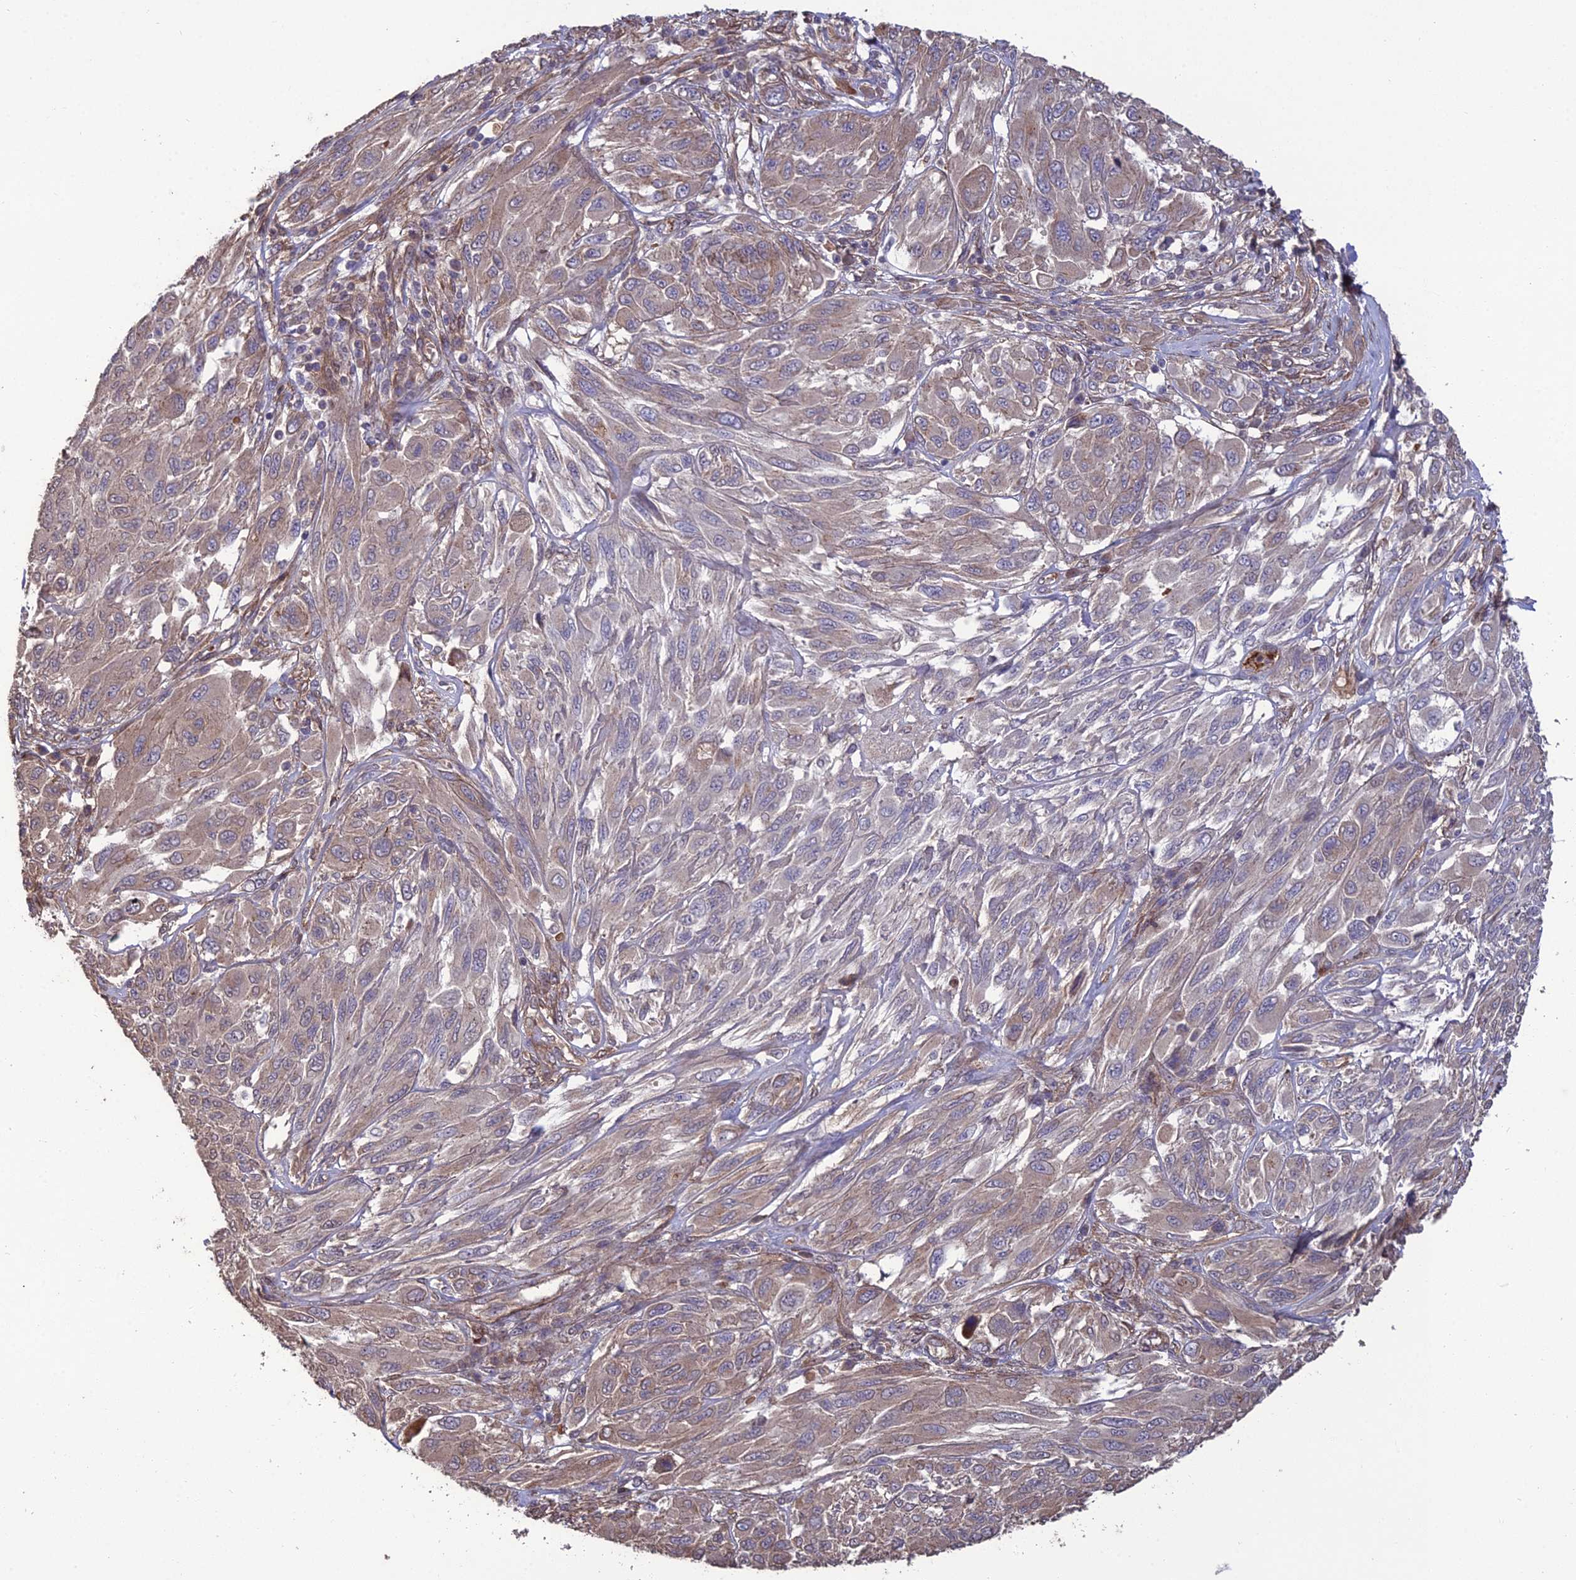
{"staining": {"intensity": "weak", "quantity": "25%-75%", "location": "cytoplasmic/membranous"}, "tissue": "melanoma", "cell_type": "Tumor cells", "image_type": "cancer", "snomed": [{"axis": "morphology", "description": "Malignant melanoma, NOS"}, {"axis": "topography", "description": "Skin"}], "caption": "Brown immunohistochemical staining in malignant melanoma exhibits weak cytoplasmic/membranous positivity in about 25%-75% of tumor cells. The staining is performed using DAB (3,3'-diaminobenzidine) brown chromogen to label protein expression. The nuclei are counter-stained blue using hematoxylin.", "gene": "ATP6V0A2", "patient": {"sex": "female", "age": 91}}